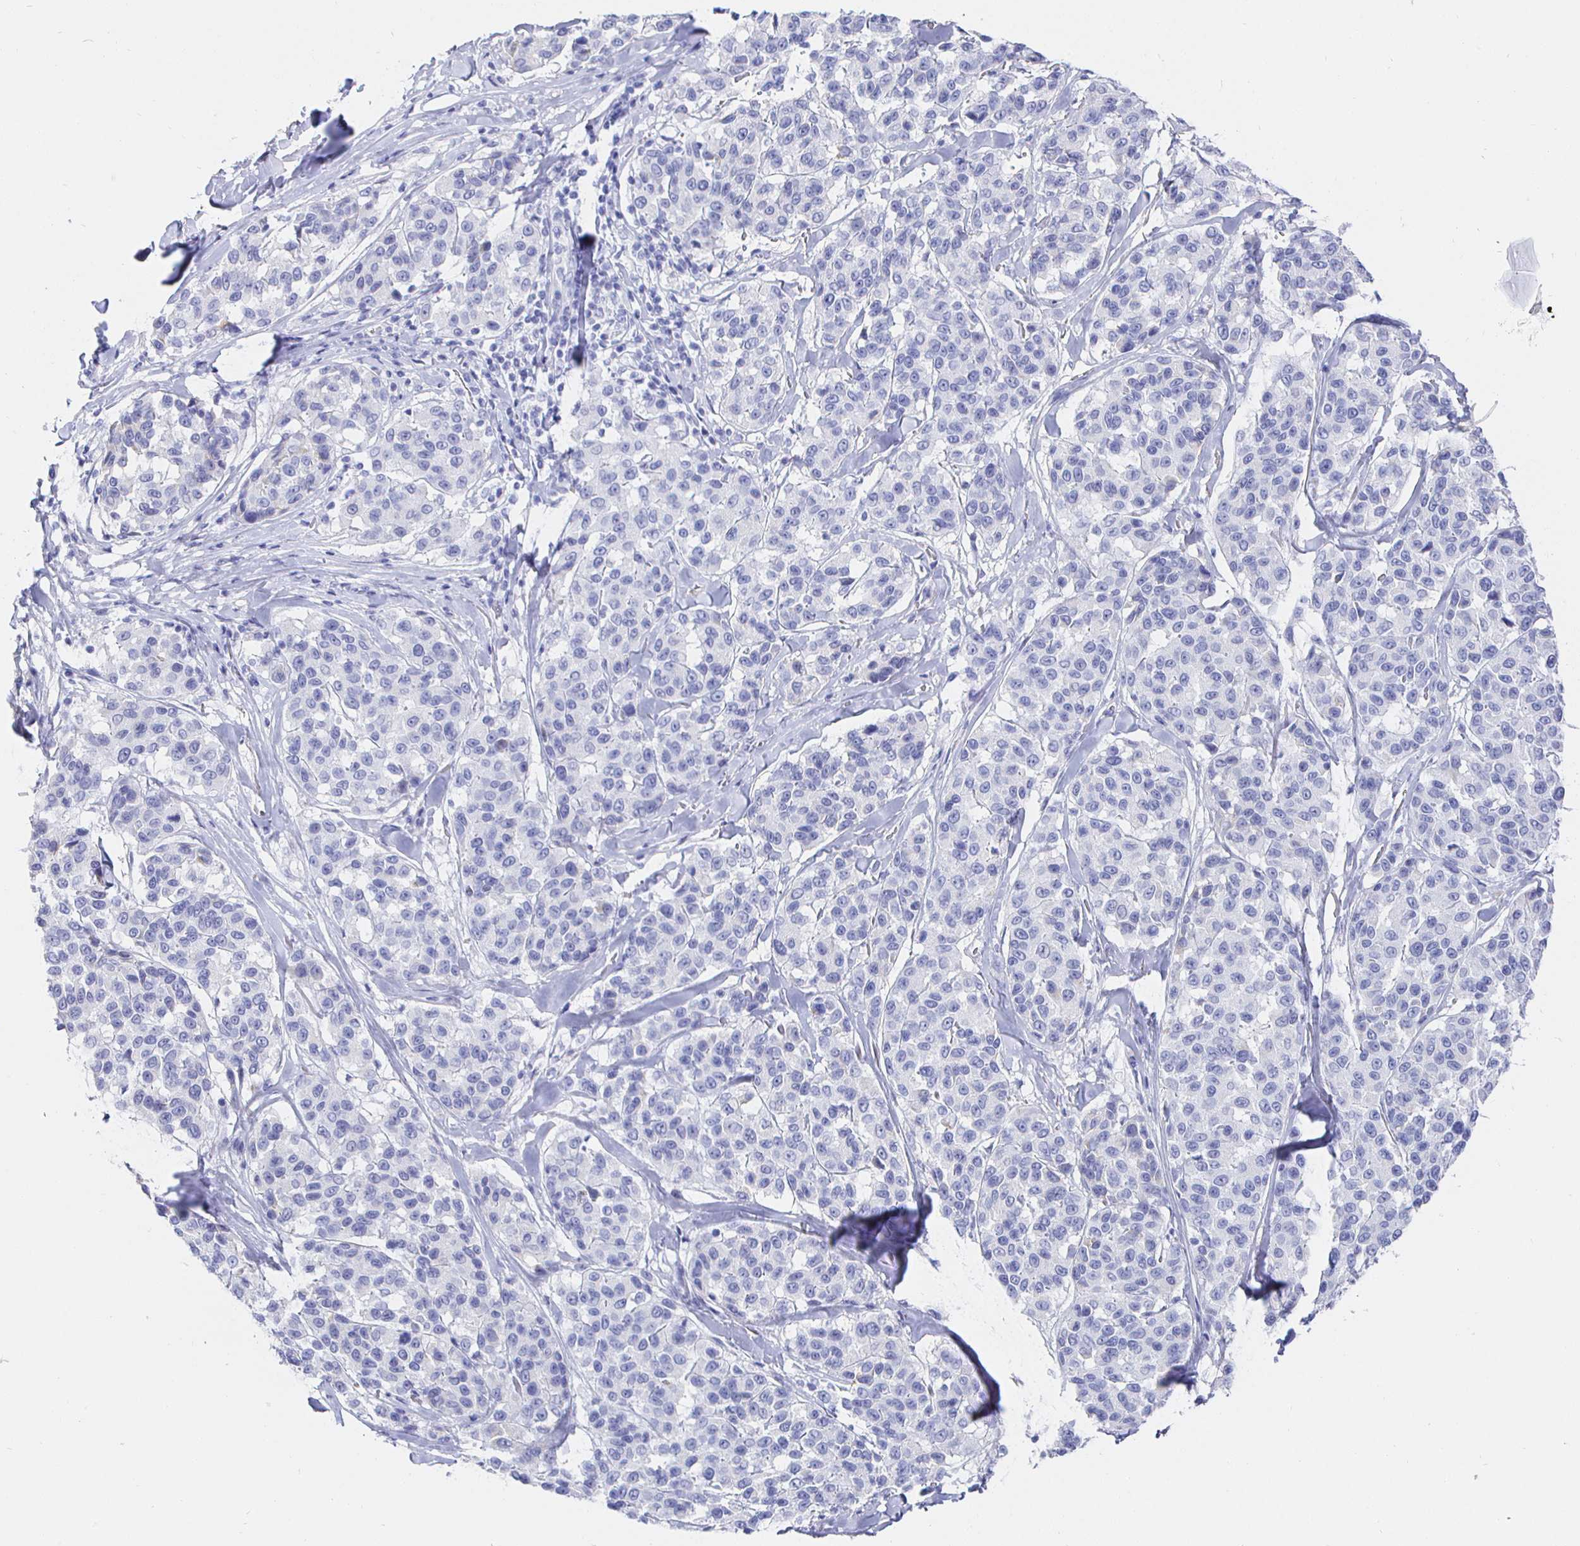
{"staining": {"intensity": "negative", "quantity": "none", "location": "none"}, "tissue": "melanoma", "cell_type": "Tumor cells", "image_type": "cancer", "snomed": [{"axis": "morphology", "description": "Malignant melanoma, NOS"}, {"axis": "topography", "description": "Skin"}], "caption": "Melanoma stained for a protein using IHC shows no staining tumor cells.", "gene": "CR2", "patient": {"sex": "female", "age": 66}}